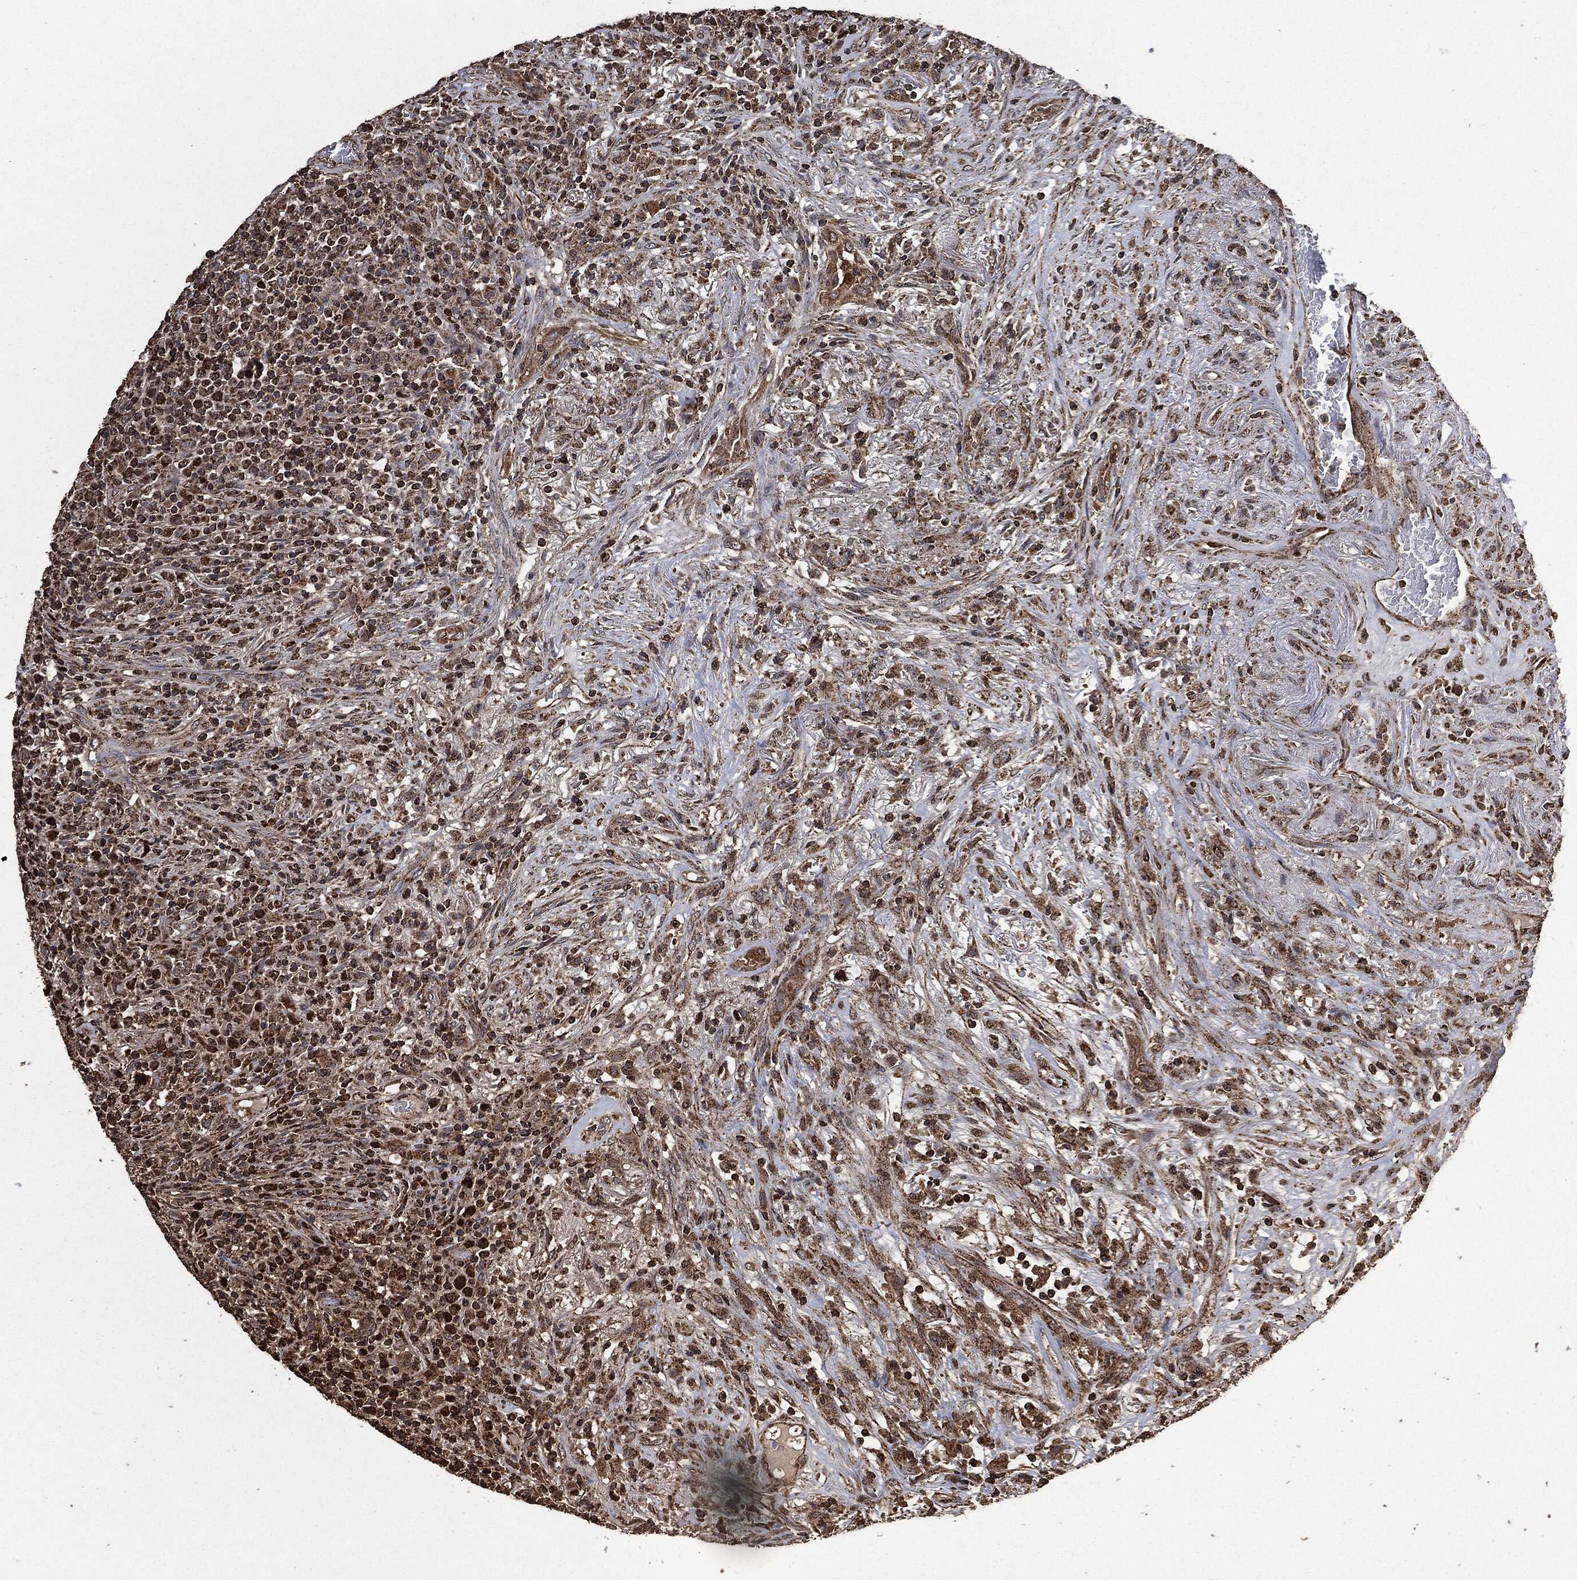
{"staining": {"intensity": "strong", "quantity": ">75%", "location": "cytoplasmic/membranous"}, "tissue": "lymphoma", "cell_type": "Tumor cells", "image_type": "cancer", "snomed": [{"axis": "morphology", "description": "Malignant lymphoma, non-Hodgkin's type, High grade"}, {"axis": "topography", "description": "Lung"}], "caption": "Human lymphoma stained with a brown dye demonstrates strong cytoplasmic/membranous positive positivity in approximately >75% of tumor cells.", "gene": "LIG3", "patient": {"sex": "male", "age": 79}}